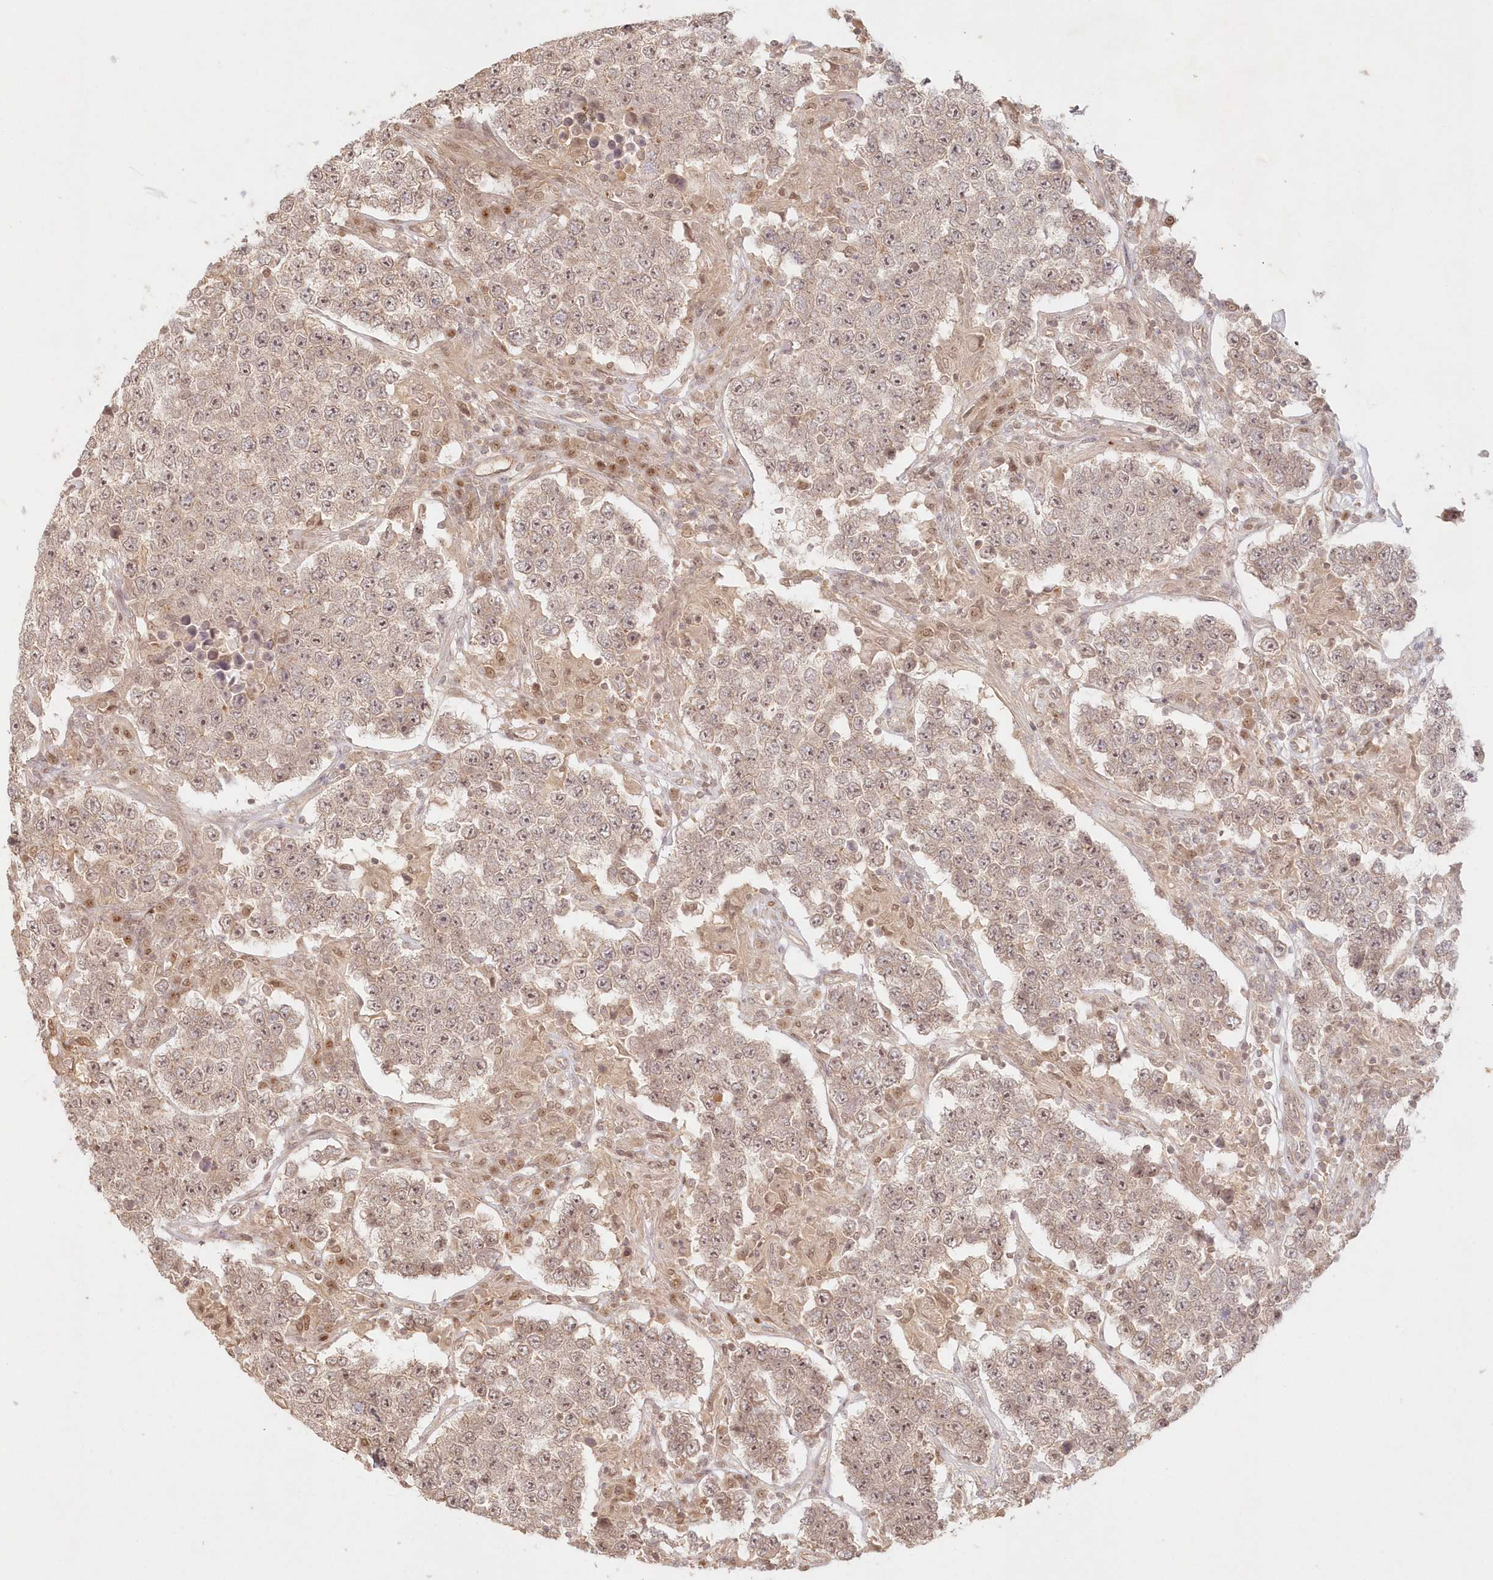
{"staining": {"intensity": "weak", "quantity": "25%-75%", "location": "cytoplasmic/membranous,nuclear"}, "tissue": "testis cancer", "cell_type": "Tumor cells", "image_type": "cancer", "snomed": [{"axis": "morphology", "description": "Normal tissue, NOS"}, {"axis": "morphology", "description": "Urothelial carcinoma, High grade"}, {"axis": "morphology", "description": "Seminoma, NOS"}, {"axis": "morphology", "description": "Carcinoma, Embryonal, NOS"}, {"axis": "topography", "description": "Urinary bladder"}, {"axis": "topography", "description": "Testis"}], "caption": "The histopathology image reveals staining of testis cancer (seminoma), revealing weak cytoplasmic/membranous and nuclear protein expression (brown color) within tumor cells. The staining was performed using DAB, with brown indicating positive protein expression. Nuclei are stained blue with hematoxylin.", "gene": "KIAA0232", "patient": {"sex": "male", "age": 41}}